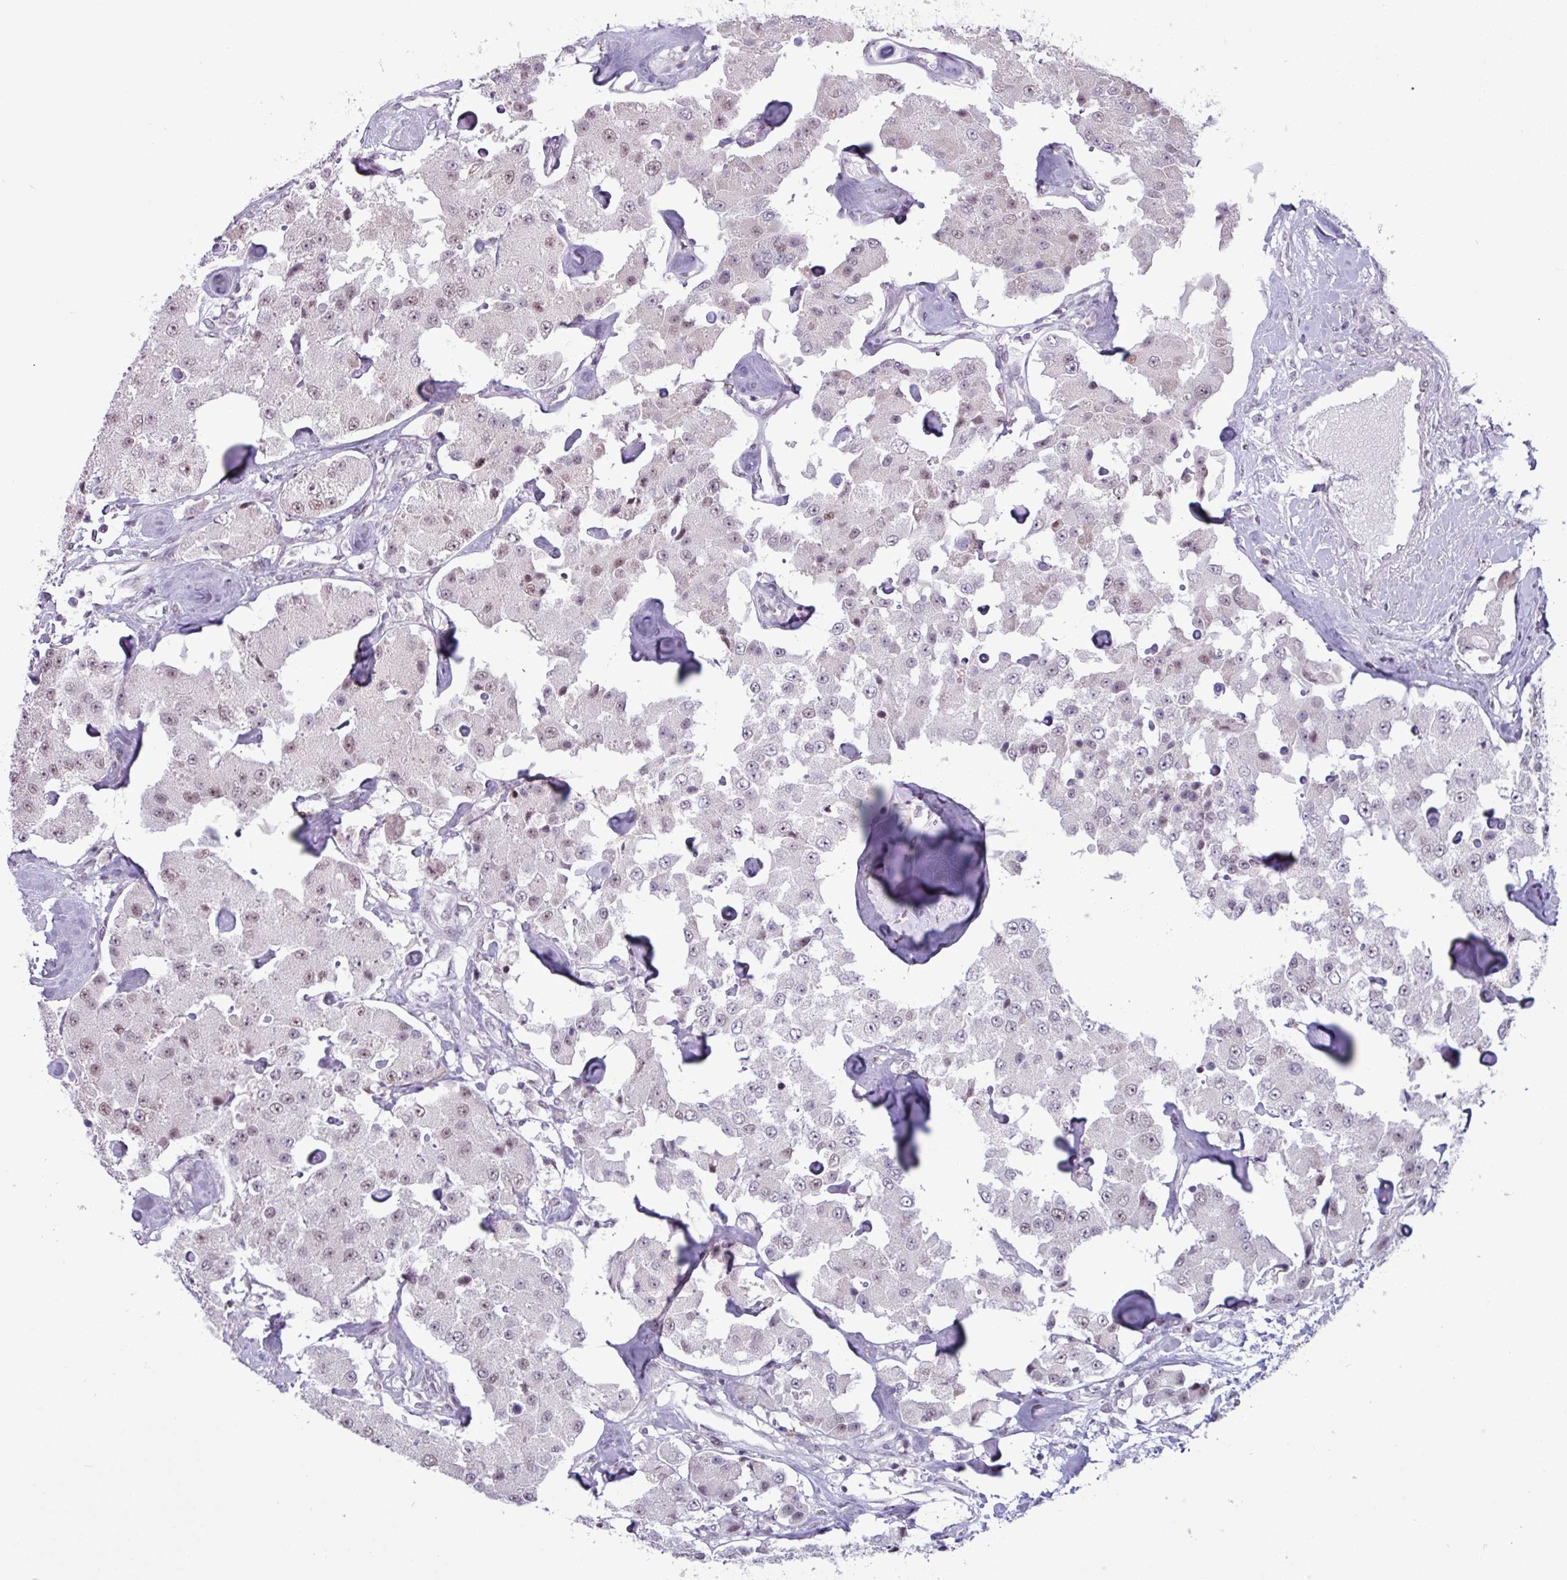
{"staining": {"intensity": "weak", "quantity": "25%-75%", "location": "nuclear"}, "tissue": "carcinoid", "cell_type": "Tumor cells", "image_type": "cancer", "snomed": [{"axis": "morphology", "description": "Carcinoid, malignant, NOS"}, {"axis": "topography", "description": "Pancreas"}], "caption": "About 25%-75% of tumor cells in human carcinoid demonstrate weak nuclear protein staining as visualized by brown immunohistochemical staining.", "gene": "NOTCH2", "patient": {"sex": "male", "age": 41}}